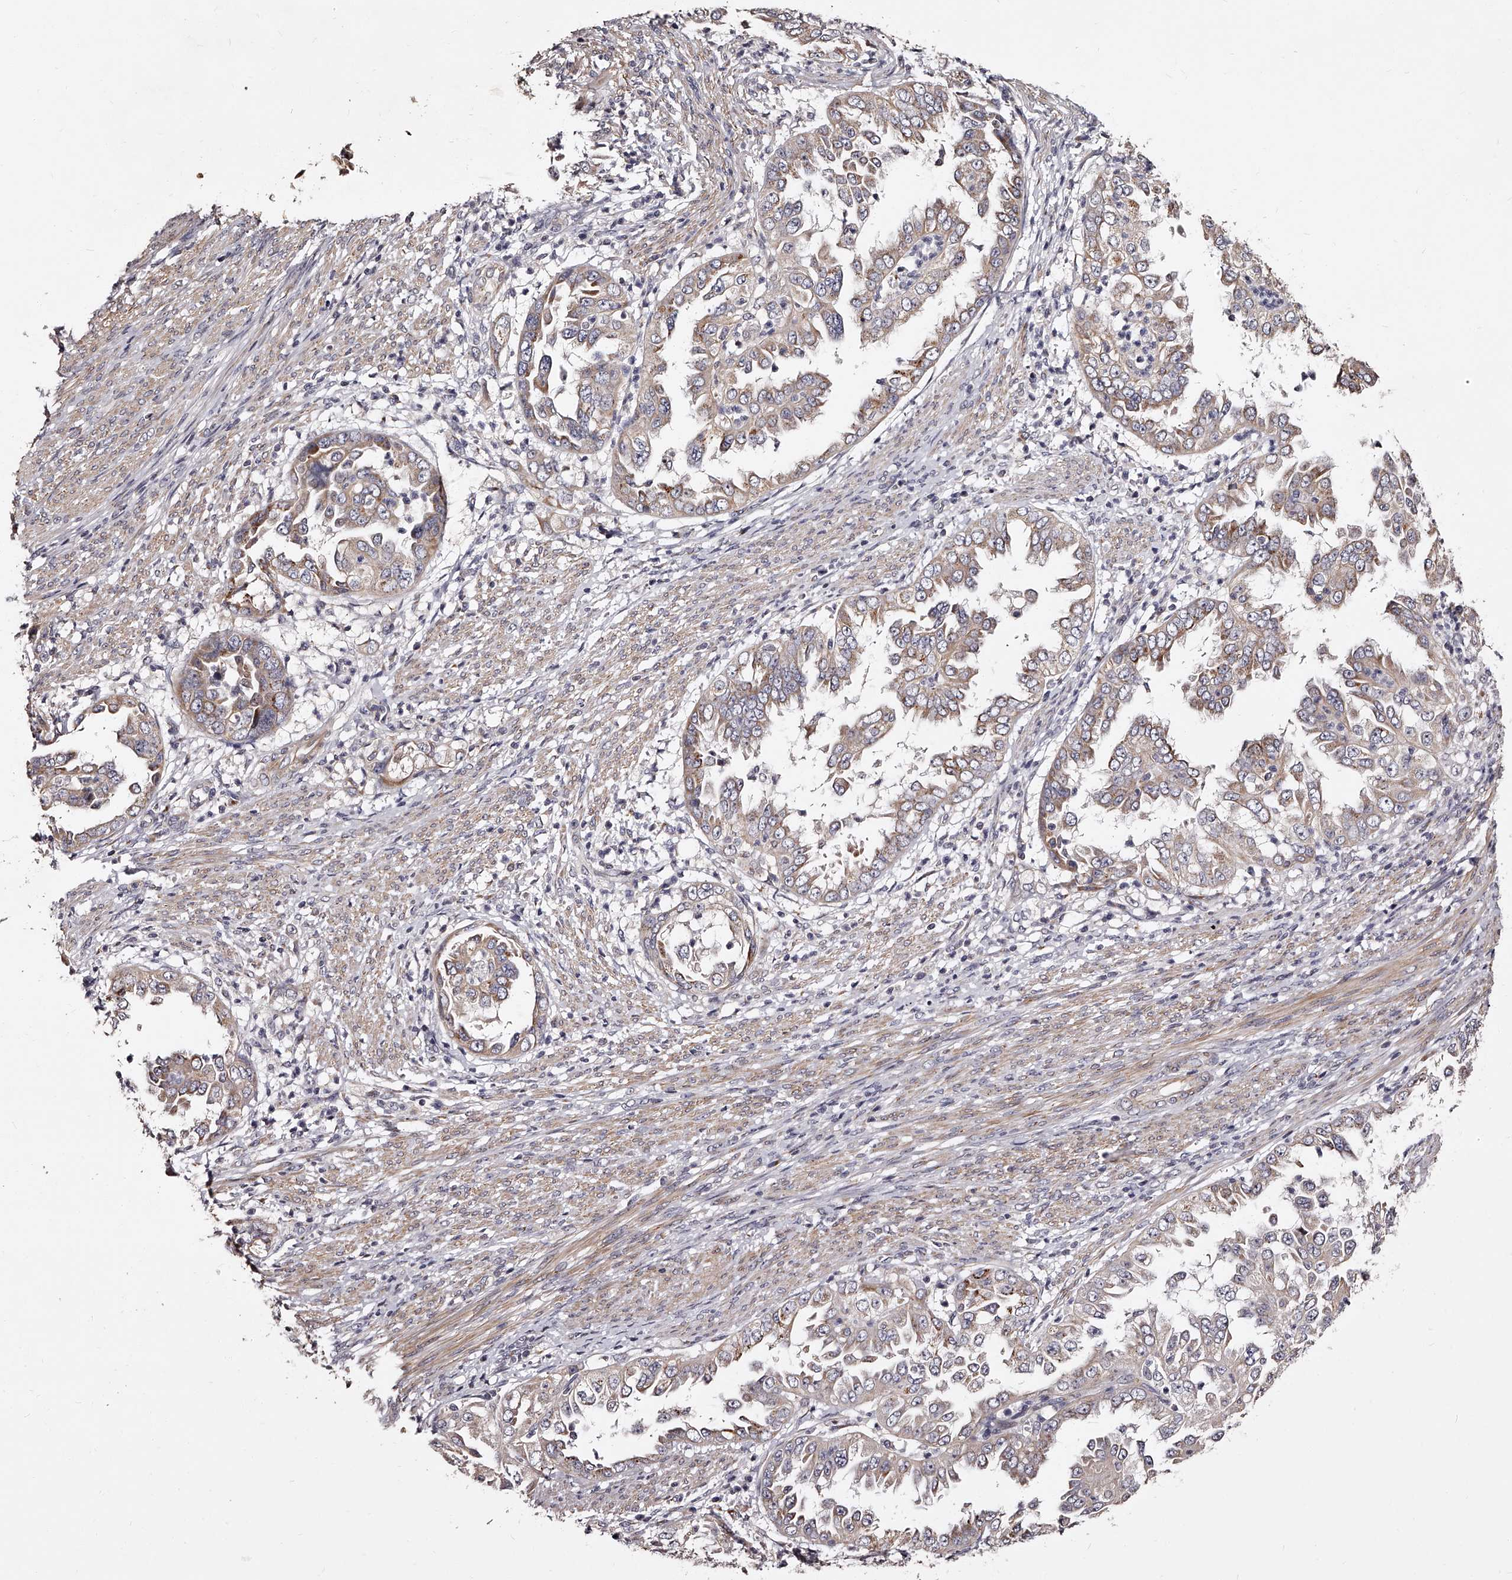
{"staining": {"intensity": "weak", "quantity": ">75%", "location": "cytoplasmic/membranous"}, "tissue": "endometrial cancer", "cell_type": "Tumor cells", "image_type": "cancer", "snomed": [{"axis": "morphology", "description": "Adenocarcinoma, NOS"}, {"axis": "topography", "description": "Endometrium"}], "caption": "Protein staining of endometrial cancer (adenocarcinoma) tissue reveals weak cytoplasmic/membranous staining in approximately >75% of tumor cells.", "gene": "RSC1A1", "patient": {"sex": "female", "age": 85}}